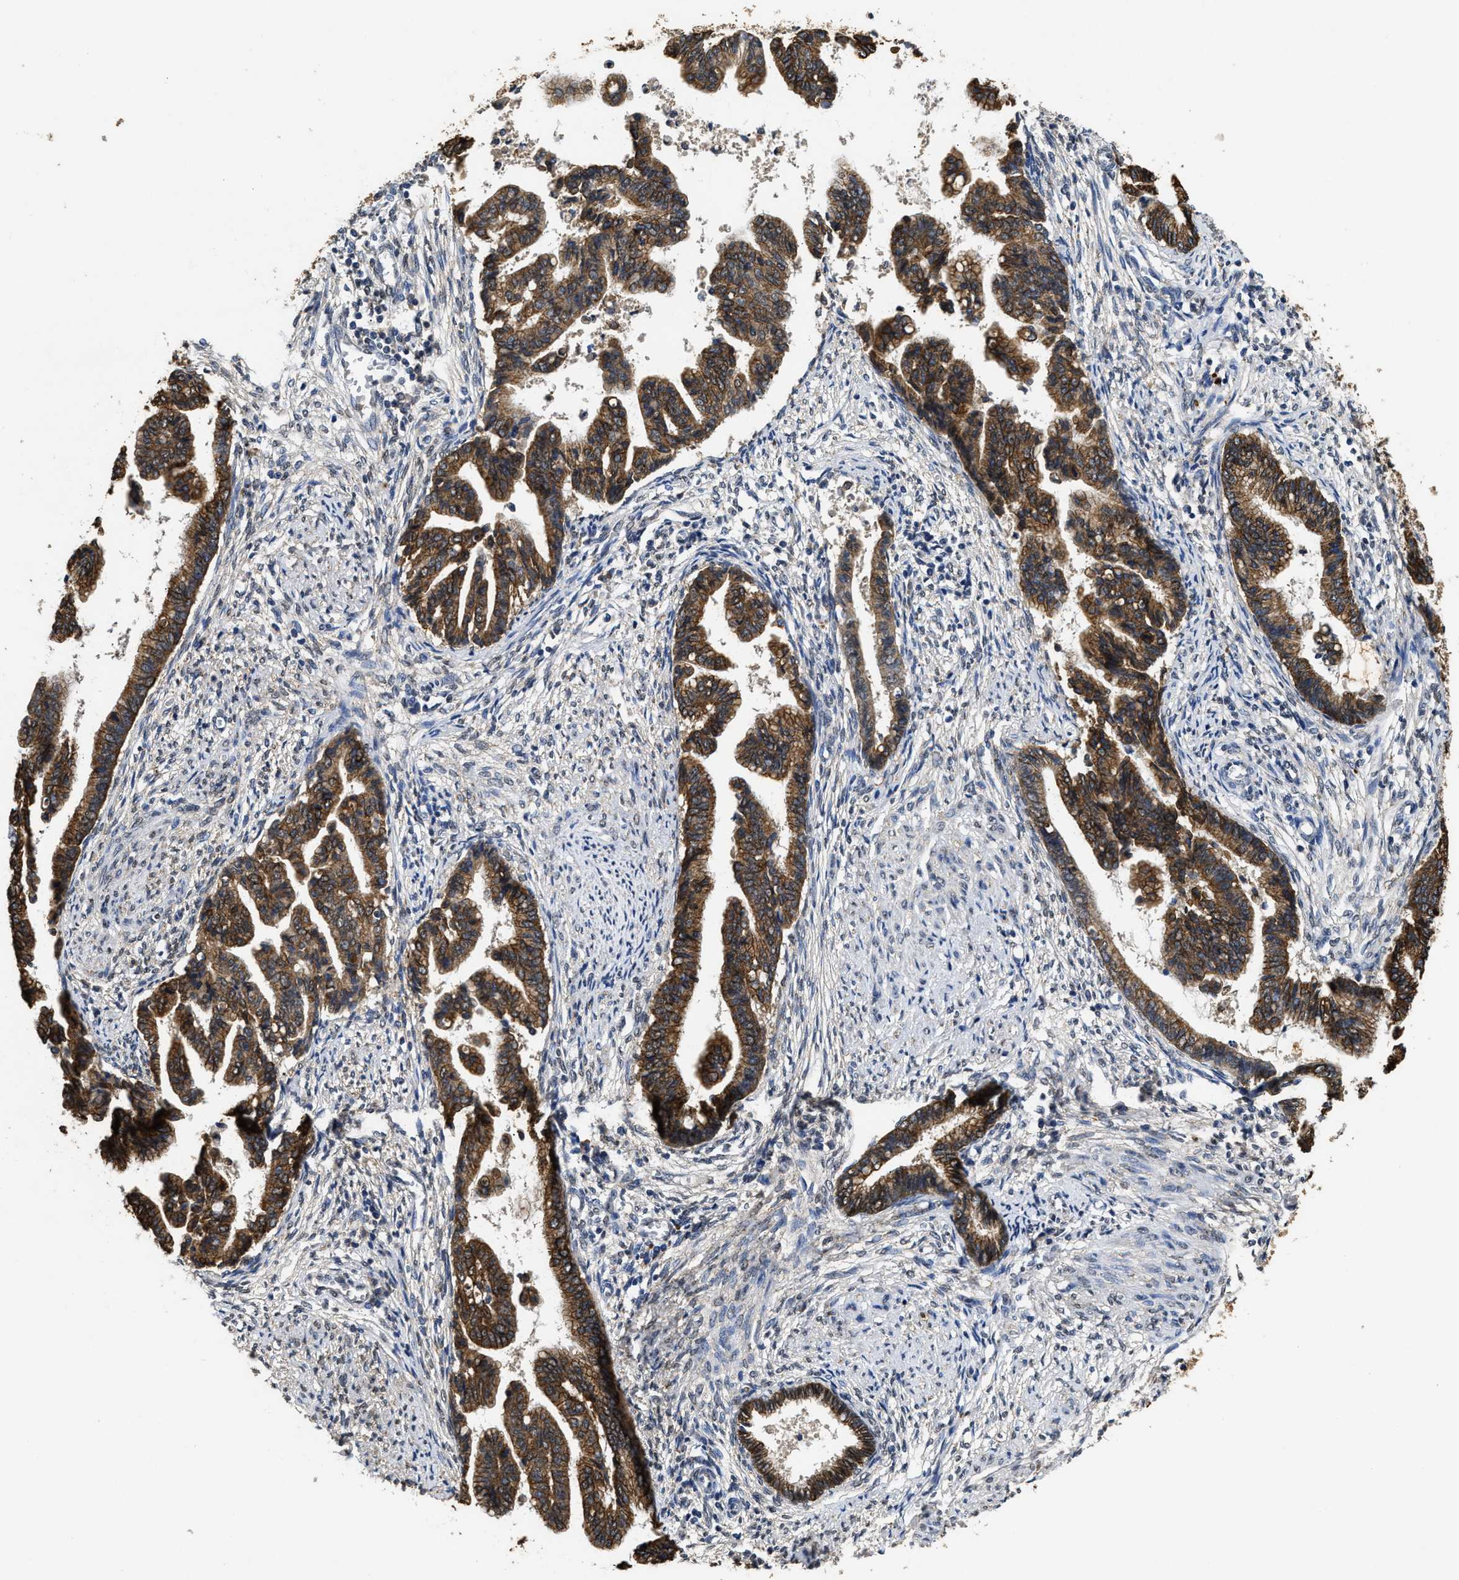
{"staining": {"intensity": "strong", "quantity": ">75%", "location": "cytoplasmic/membranous"}, "tissue": "cervical cancer", "cell_type": "Tumor cells", "image_type": "cancer", "snomed": [{"axis": "morphology", "description": "Adenocarcinoma, NOS"}, {"axis": "topography", "description": "Cervix"}], "caption": "The micrograph shows staining of cervical adenocarcinoma, revealing strong cytoplasmic/membranous protein positivity (brown color) within tumor cells.", "gene": "CTNNA1", "patient": {"sex": "female", "age": 44}}